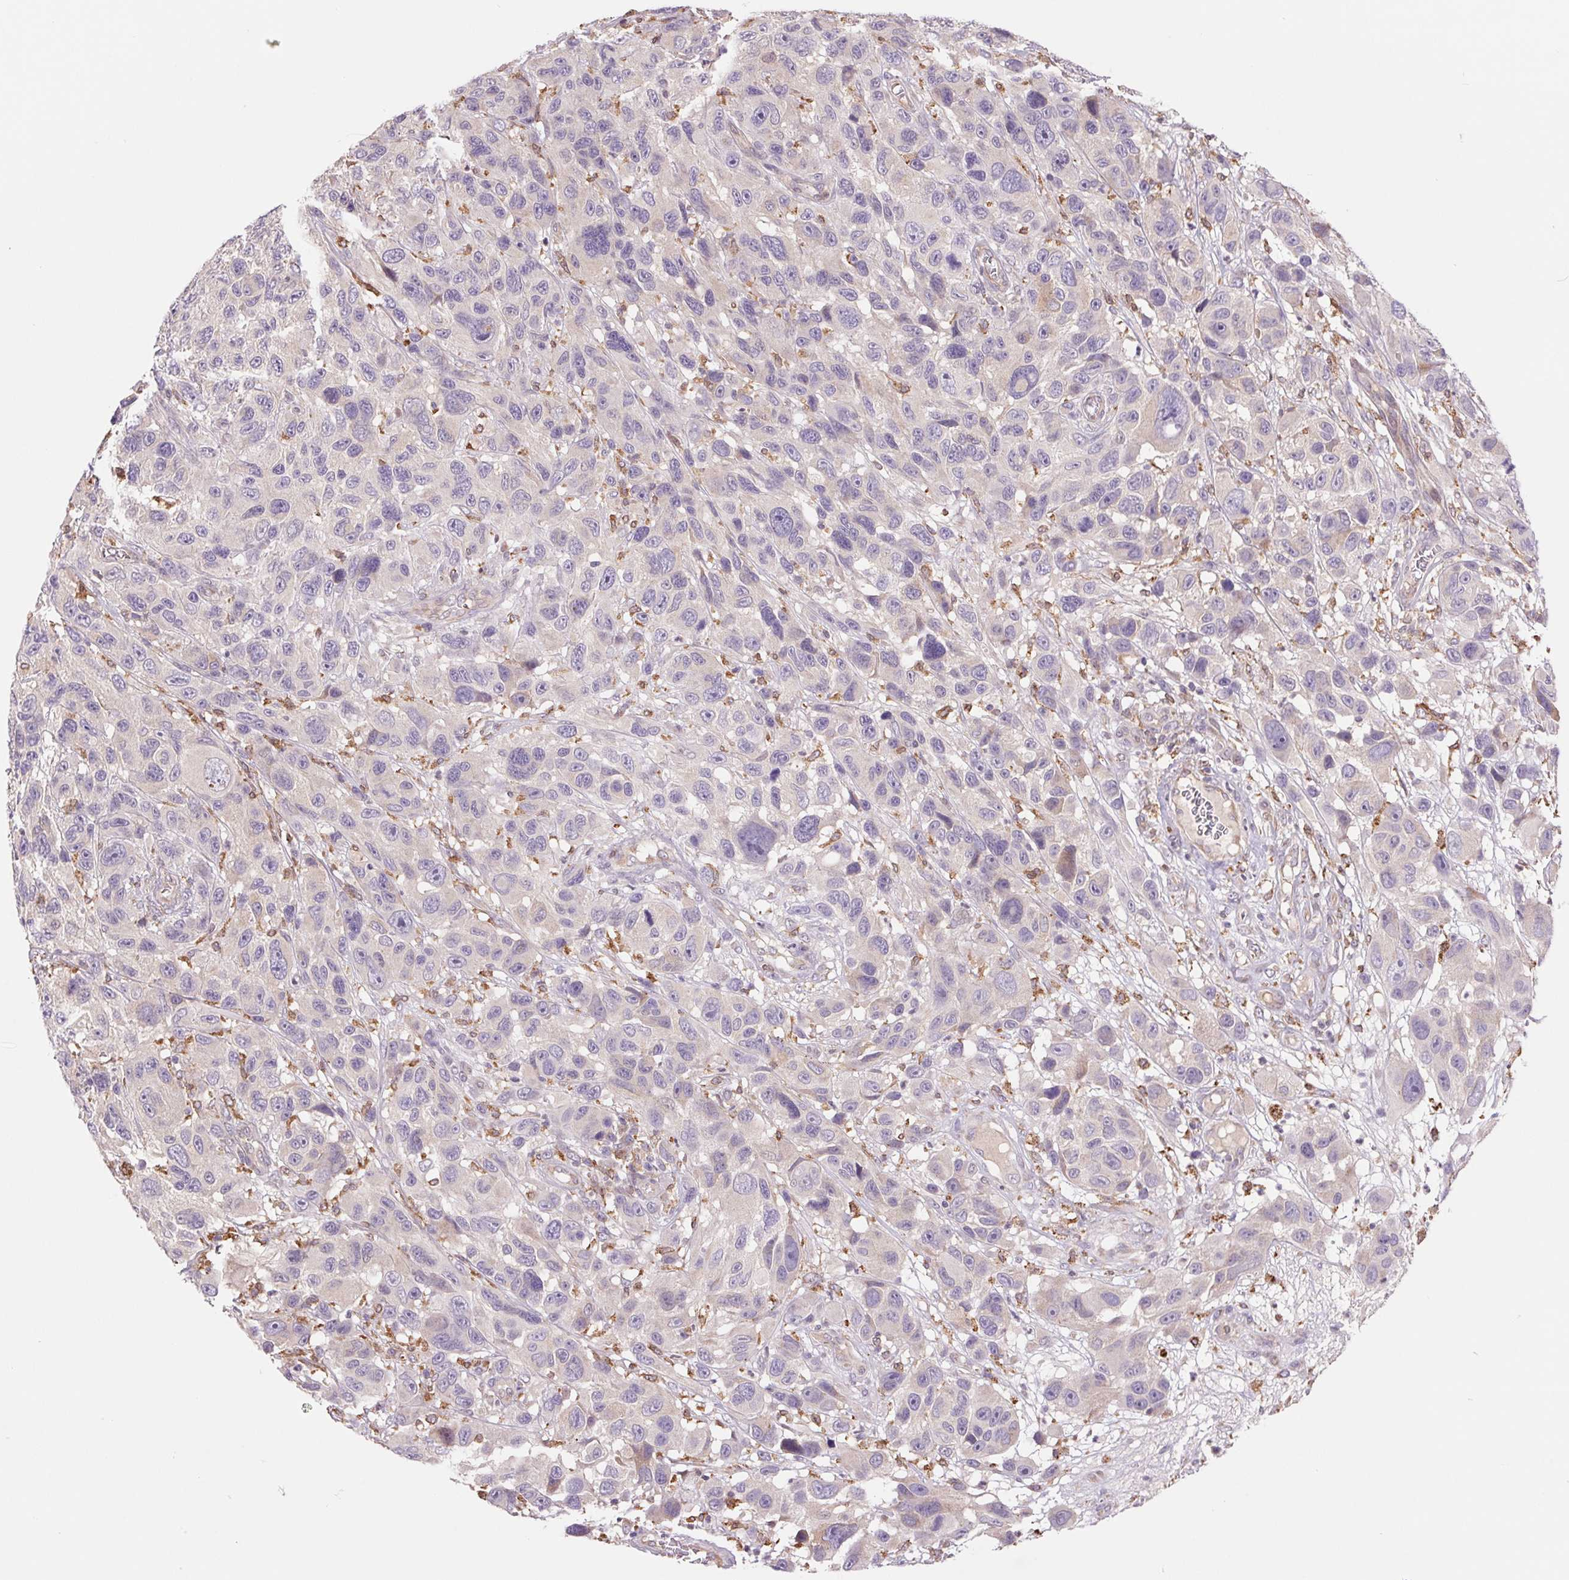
{"staining": {"intensity": "negative", "quantity": "none", "location": "none"}, "tissue": "melanoma", "cell_type": "Tumor cells", "image_type": "cancer", "snomed": [{"axis": "morphology", "description": "Malignant melanoma, NOS"}, {"axis": "topography", "description": "Skin"}], "caption": "There is no significant expression in tumor cells of melanoma.", "gene": "KLHL20", "patient": {"sex": "male", "age": 53}}